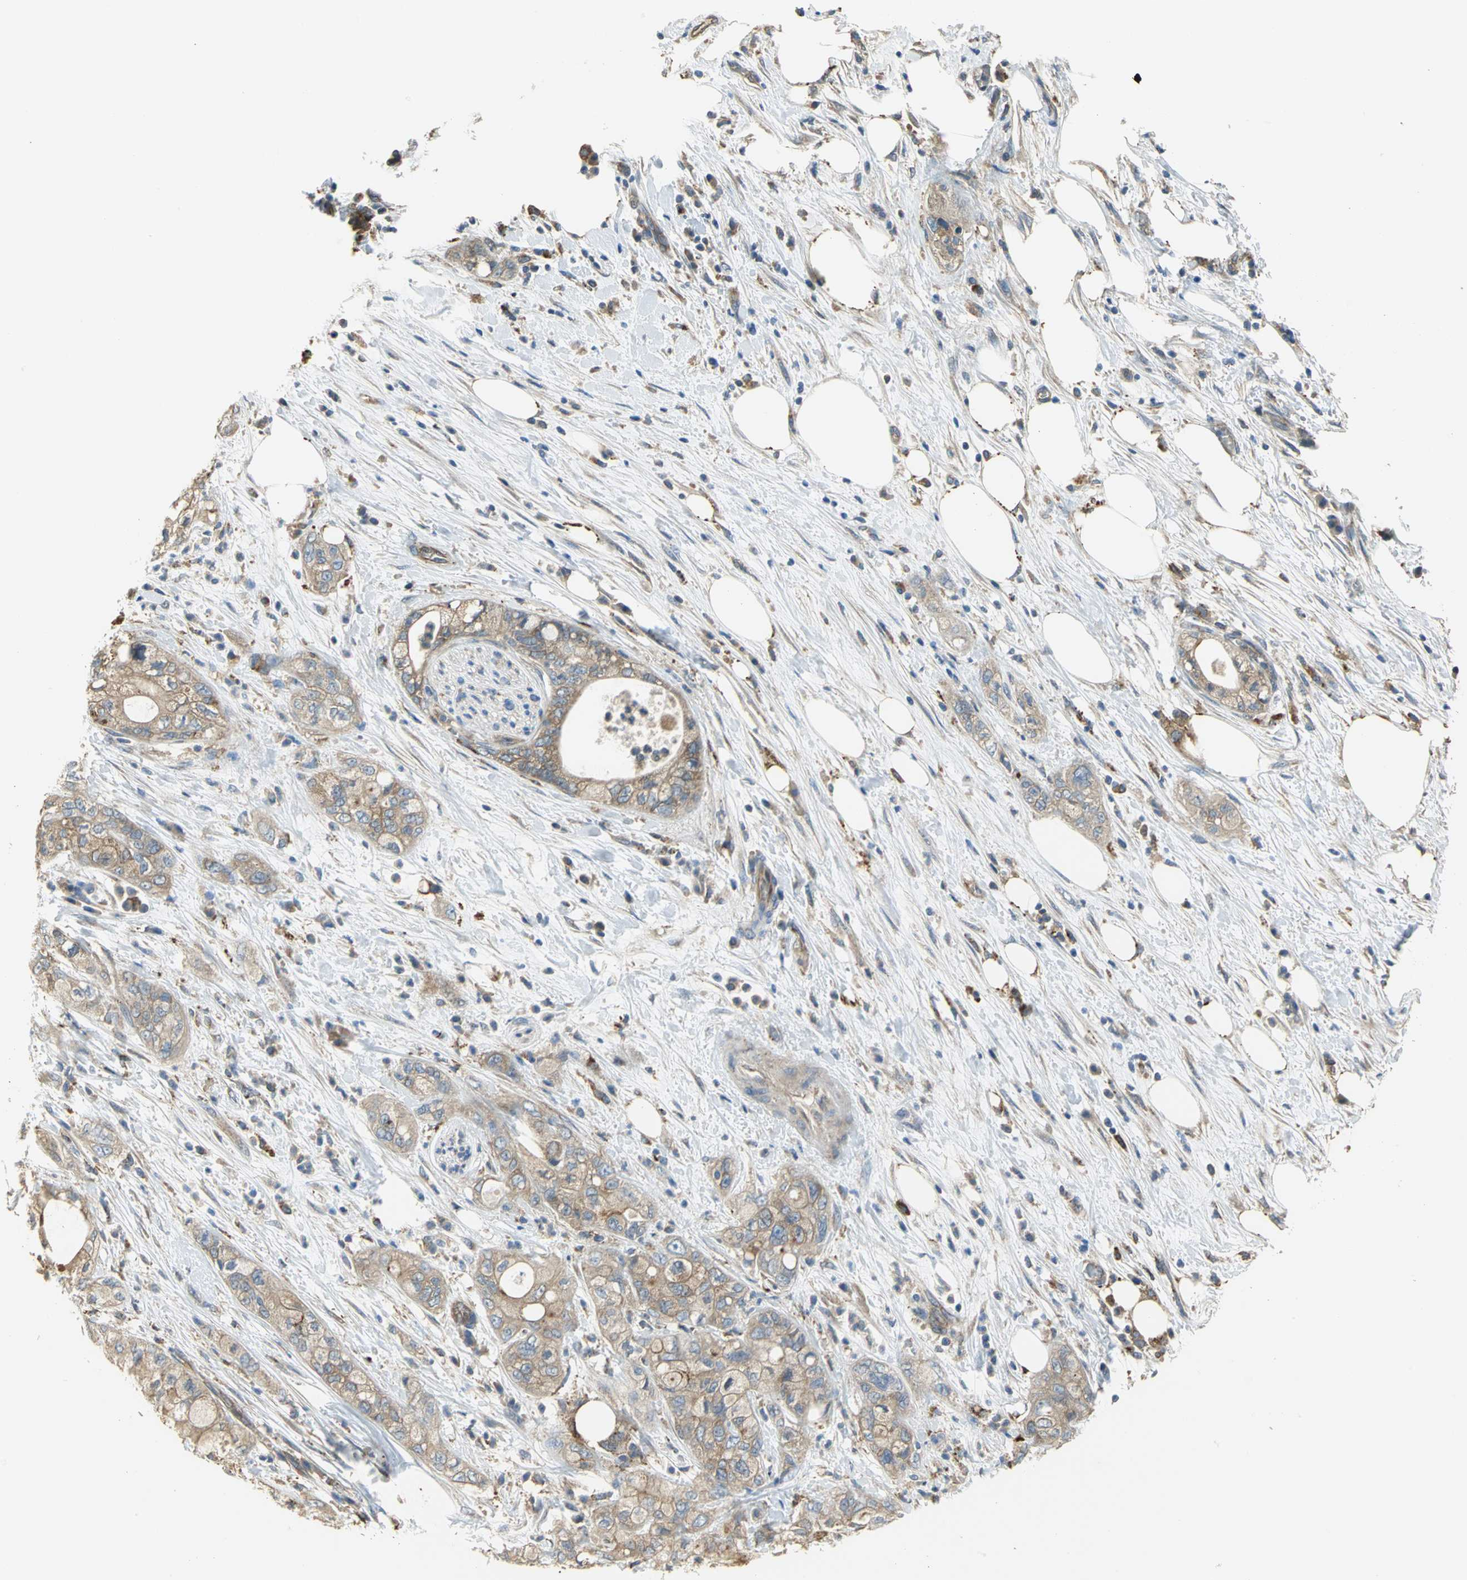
{"staining": {"intensity": "moderate", "quantity": "25%-75%", "location": "cytoplasmic/membranous"}, "tissue": "pancreatic cancer", "cell_type": "Tumor cells", "image_type": "cancer", "snomed": [{"axis": "morphology", "description": "Adenocarcinoma, NOS"}, {"axis": "topography", "description": "Pancreas"}], "caption": "A high-resolution photomicrograph shows IHC staining of pancreatic cancer (adenocarcinoma), which shows moderate cytoplasmic/membranous staining in approximately 25%-75% of tumor cells.", "gene": "DIAPH2", "patient": {"sex": "male", "age": 70}}